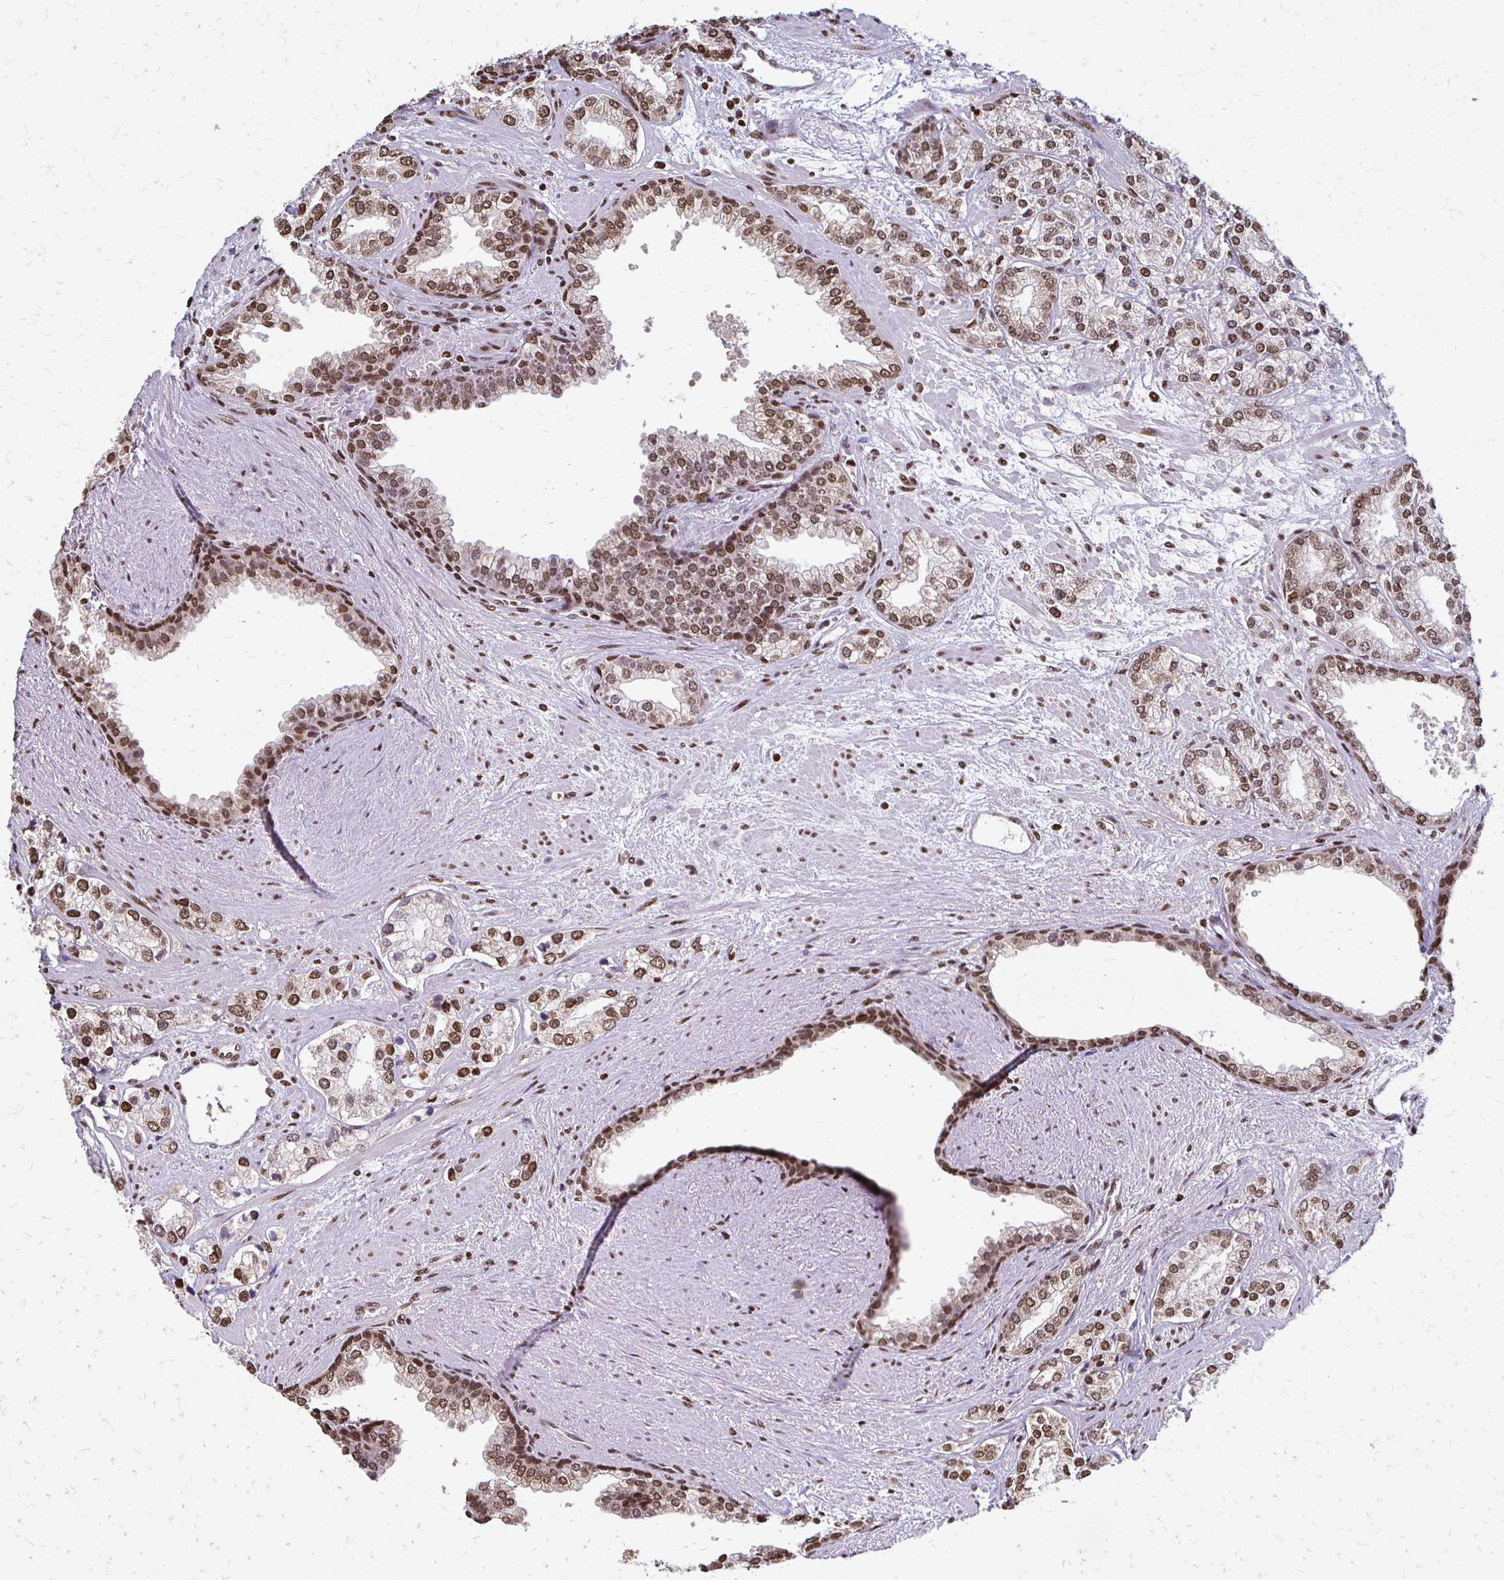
{"staining": {"intensity": "moderate", "quantity": ">75%", "location": "nuclear"}, "tissue": "prostate cancer", "cell_type": "Tumor cells", "image_type": "cancer", "snomed": [{"axis": "morphology", "description": "Adenocarcinoma, High grade"}, {"axis": "topography", "description": "Prostate"}], "caption": "High-magnification brightfield microscopy of high-grade adenocarcinoma (prostate) stained with DAB (brown) and counterstained with hematoxylin (blue). tumor cells exhibit moderate nuclear staining is seen in approximately>75% of cells.", "gene": "HOXA9", "patient": {"sex": "male", "age": 58}}